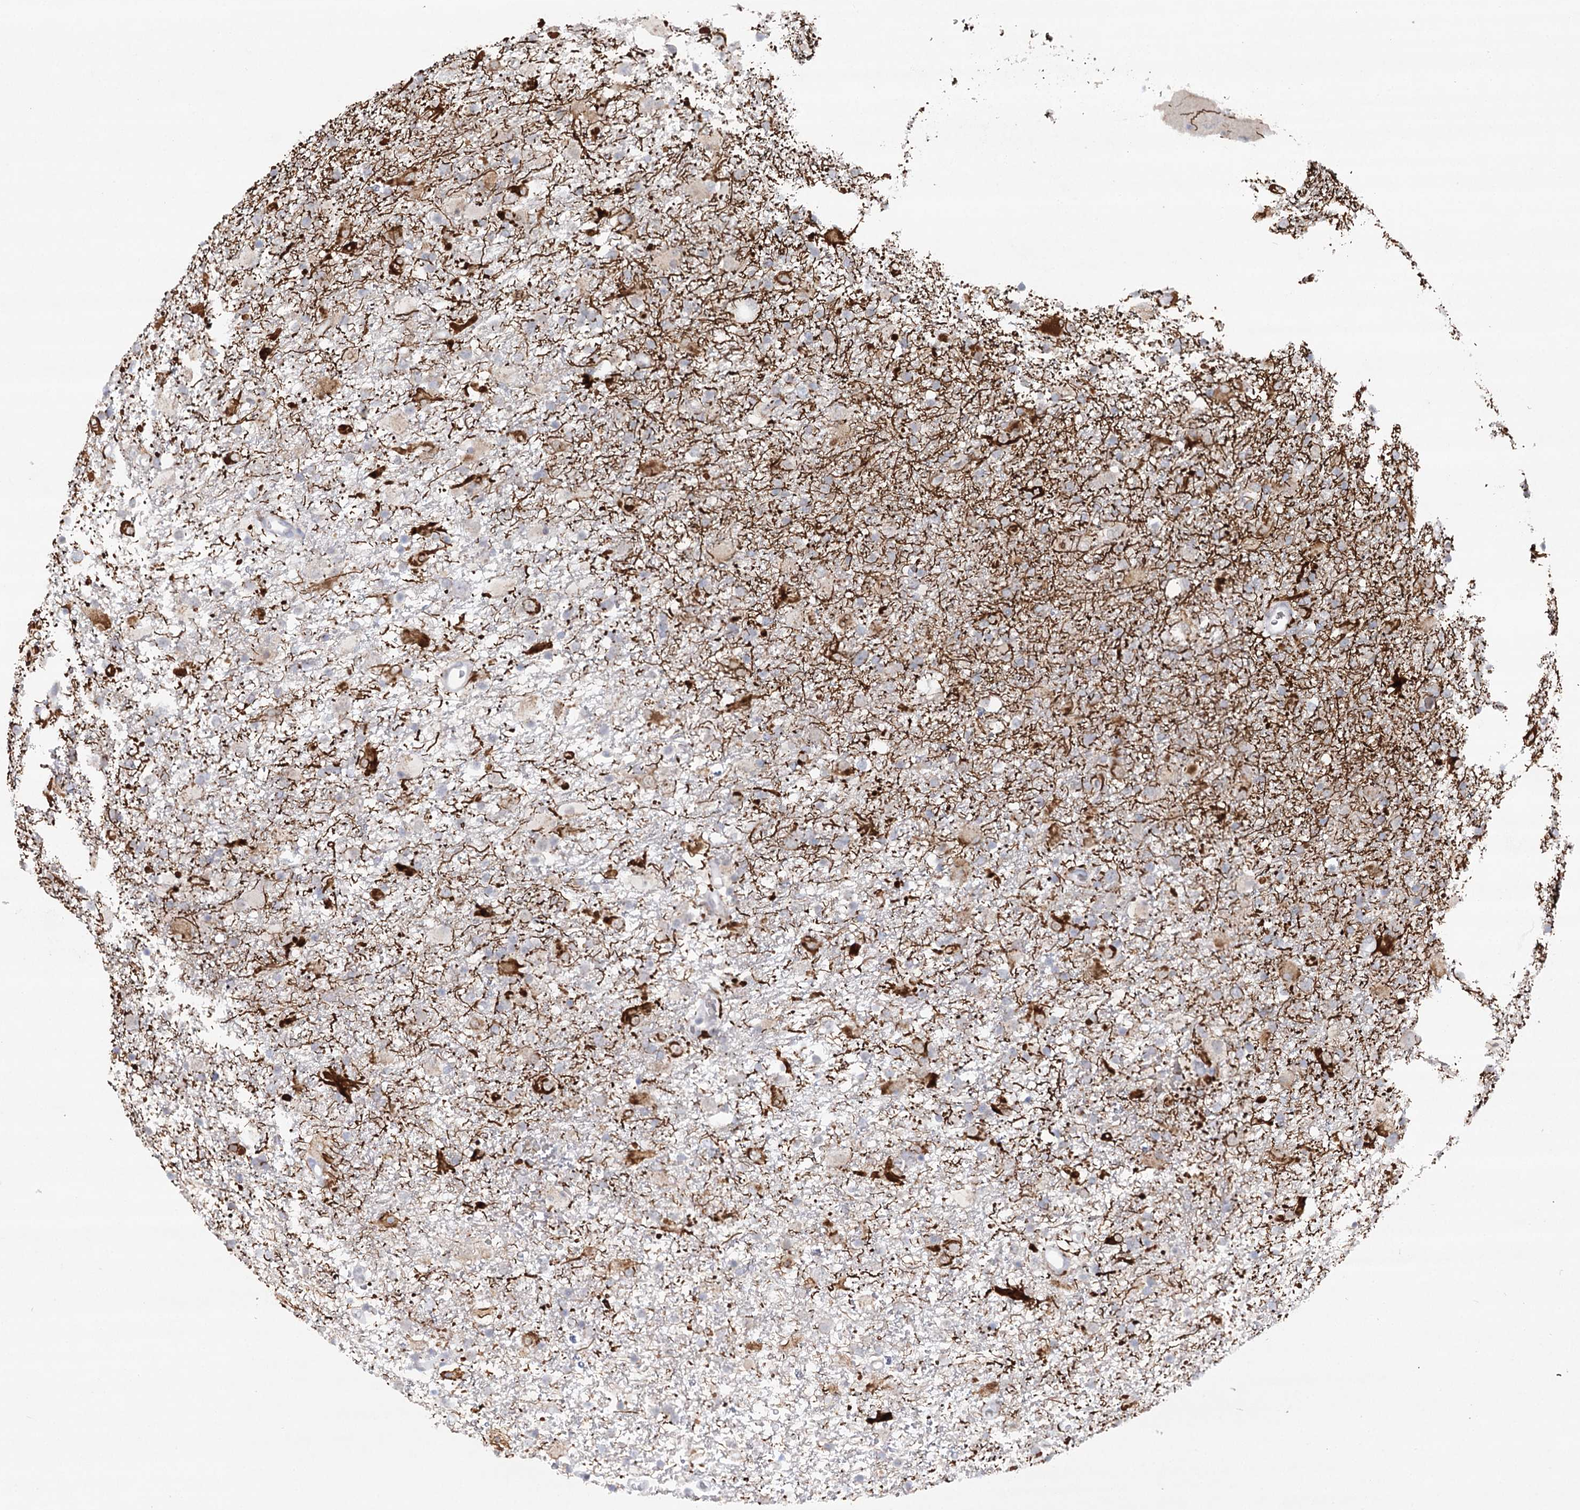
{"staining": {"intensity": "negative", "quantity": "none", "location": "none"}, "tissue": "glioma", "cell_type": "Tumor cells", "image_type": "cancer", "snomed": [{"axis": "morphology", "description": "Glioma, malignant, Low grade"}, {"axis": "topography", "description": "Brain"}], "caption": "Tumor cells are negative for brown protein staining in glioma.", "gene": "TRAF3IP1", "patient": {"sex": "male", "age": 65}}